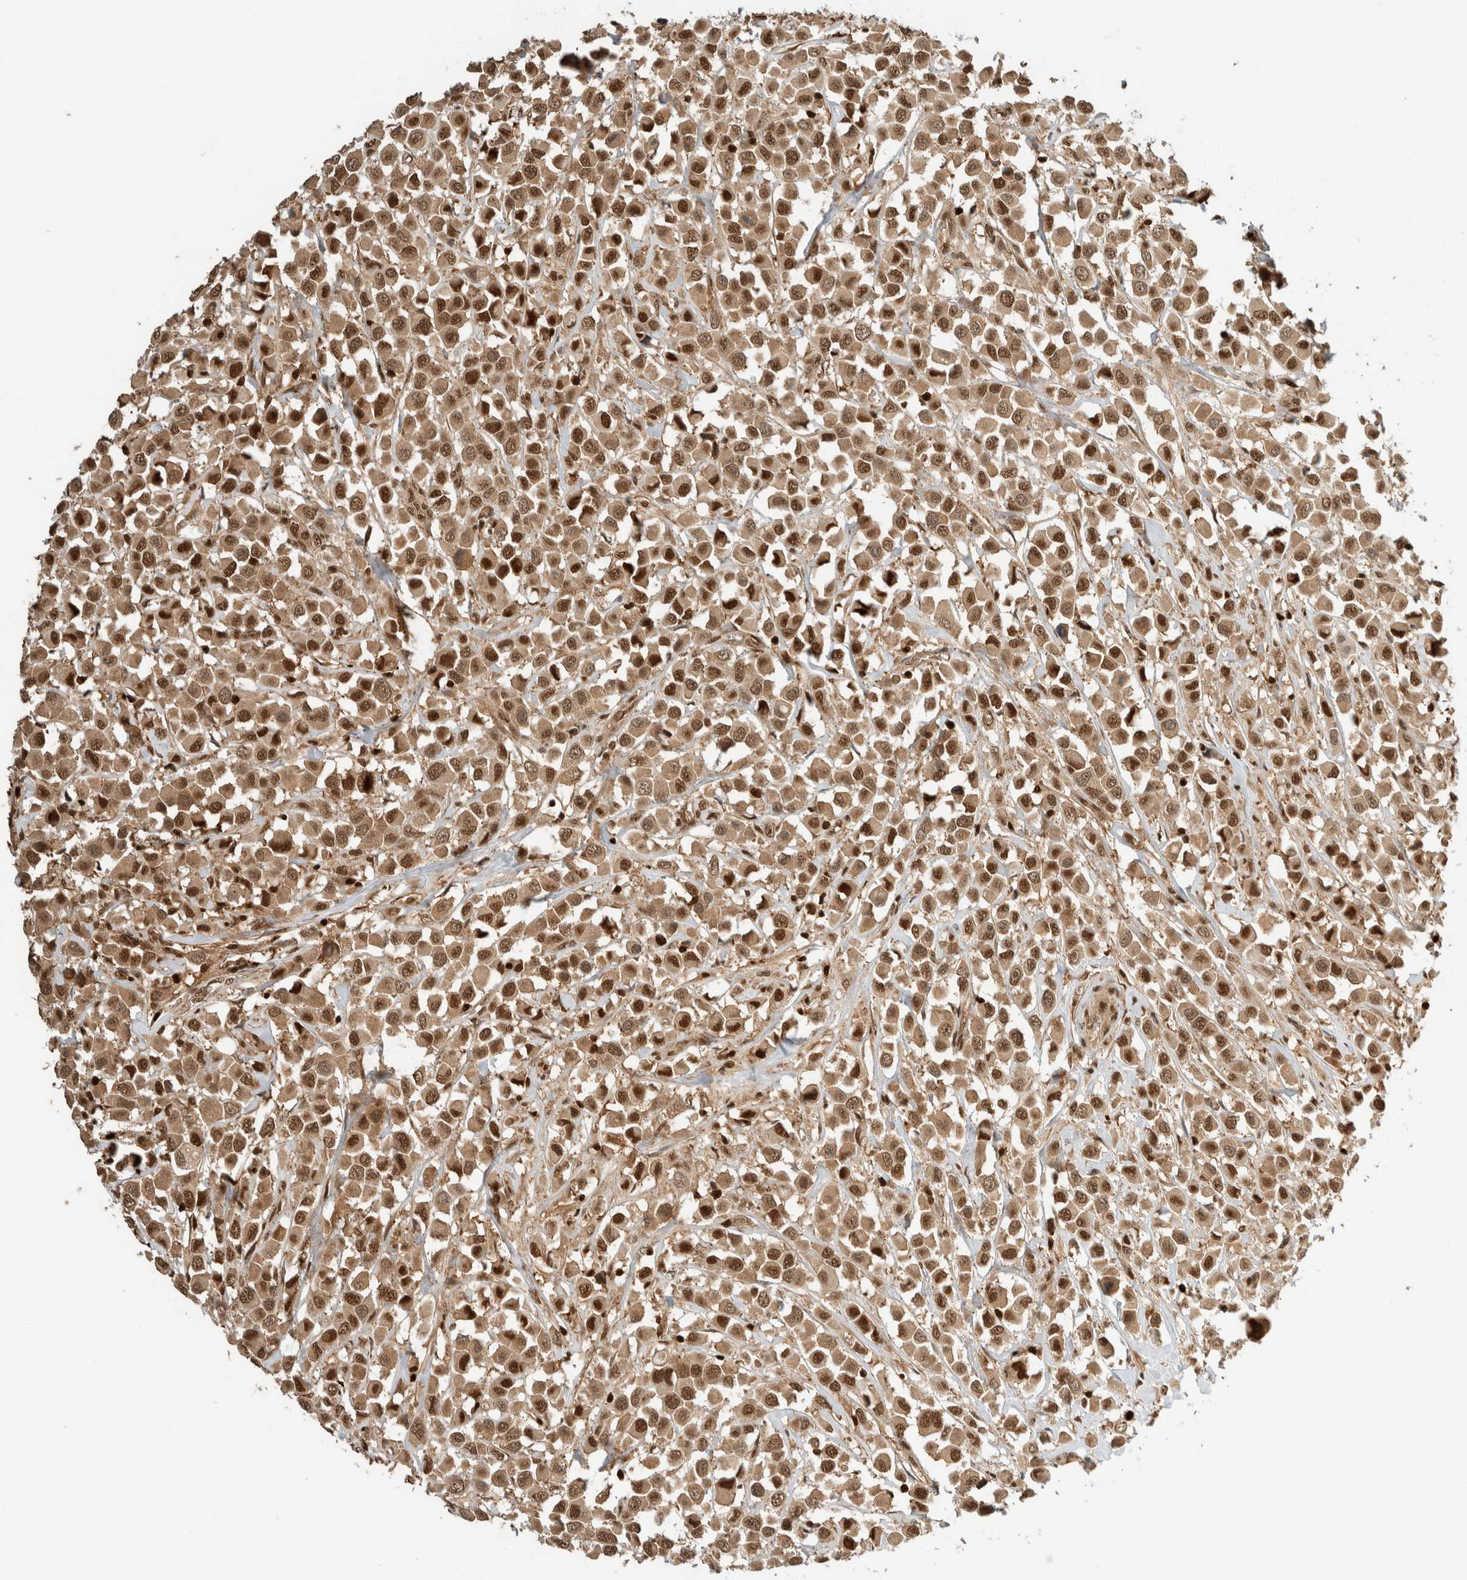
{"staining": {"intensity": "strong", "quantity": ">75%", "location": "cytoplasmic/membranous,nuclear"}, "tissue": "breast cancer", "cell_type": "Tumor cells", "image_type": "cancer", "snomed": [{"axis": "morphology", "description": "Duct carcinoma"}, {"axis": "topography", "description": "Breast"}], "caption": "Infiltrating ductal carcinoma (breast) stained with a protein marker shows strong staining in tumor cells.", "gene": "SNRNP40", "patient": {"sex": "female", "age": 61}}